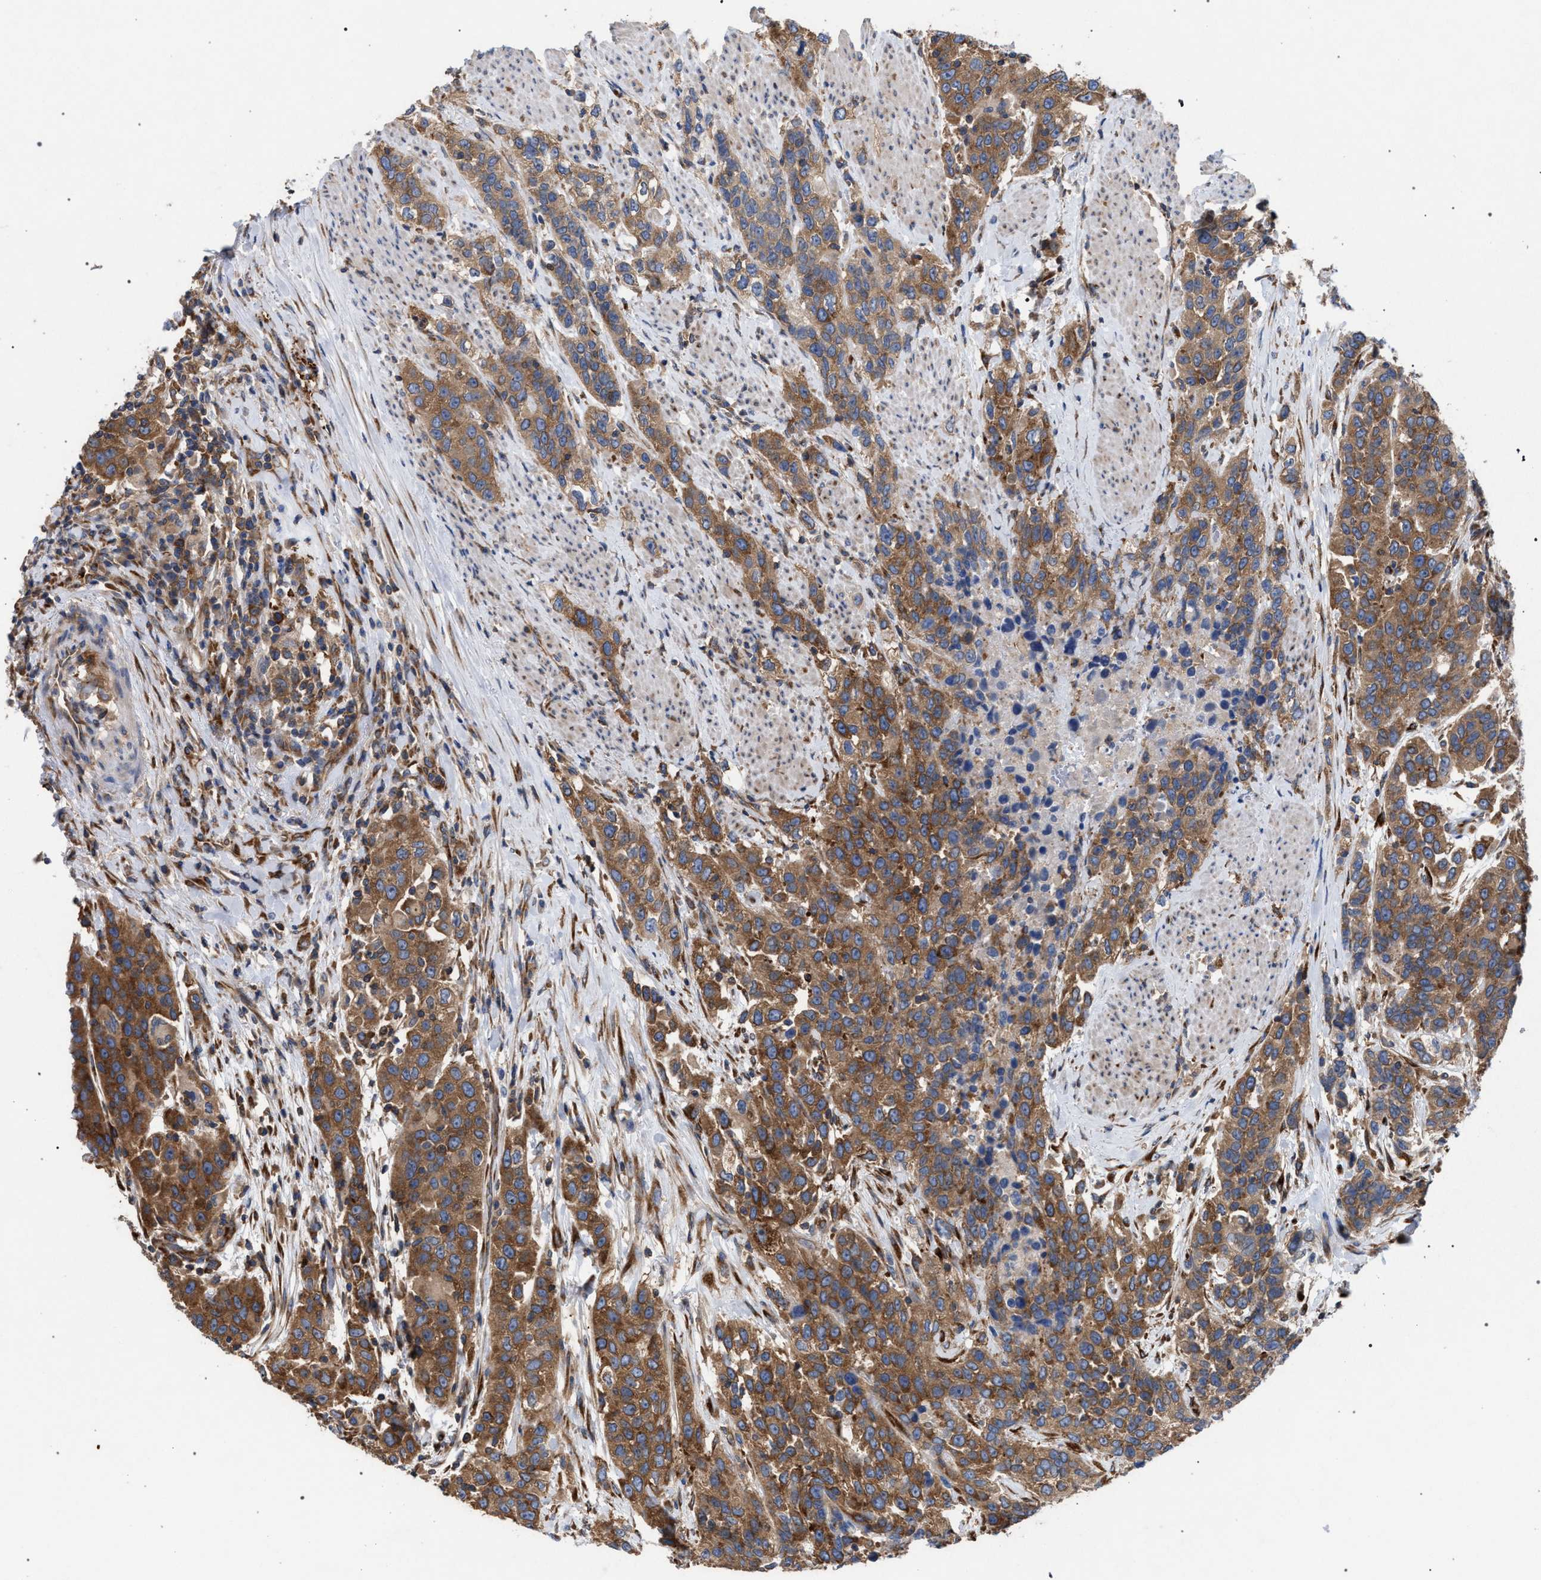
{"staining": {"intensity": "moderate", "quantity": ">75%", "location": "cytoplasmic/membranous"}, "tissue": "urothelial cancer", "cell_type": "Tumor cells", "image_type": "cancer", "snomed": [{"axis": "morphology", "description": "Urothelial carcinoma, High grade"}, {"axis": "topography", "description": "Urinary bladder"}], "caption": "A brown stain labels moderate cytoplasmic/membranous staining of a protein in human high-grade urothelial carcinoma tumor cells.", "gene": "CDR2L", "patient": {"sex": "female", "age": 80}}